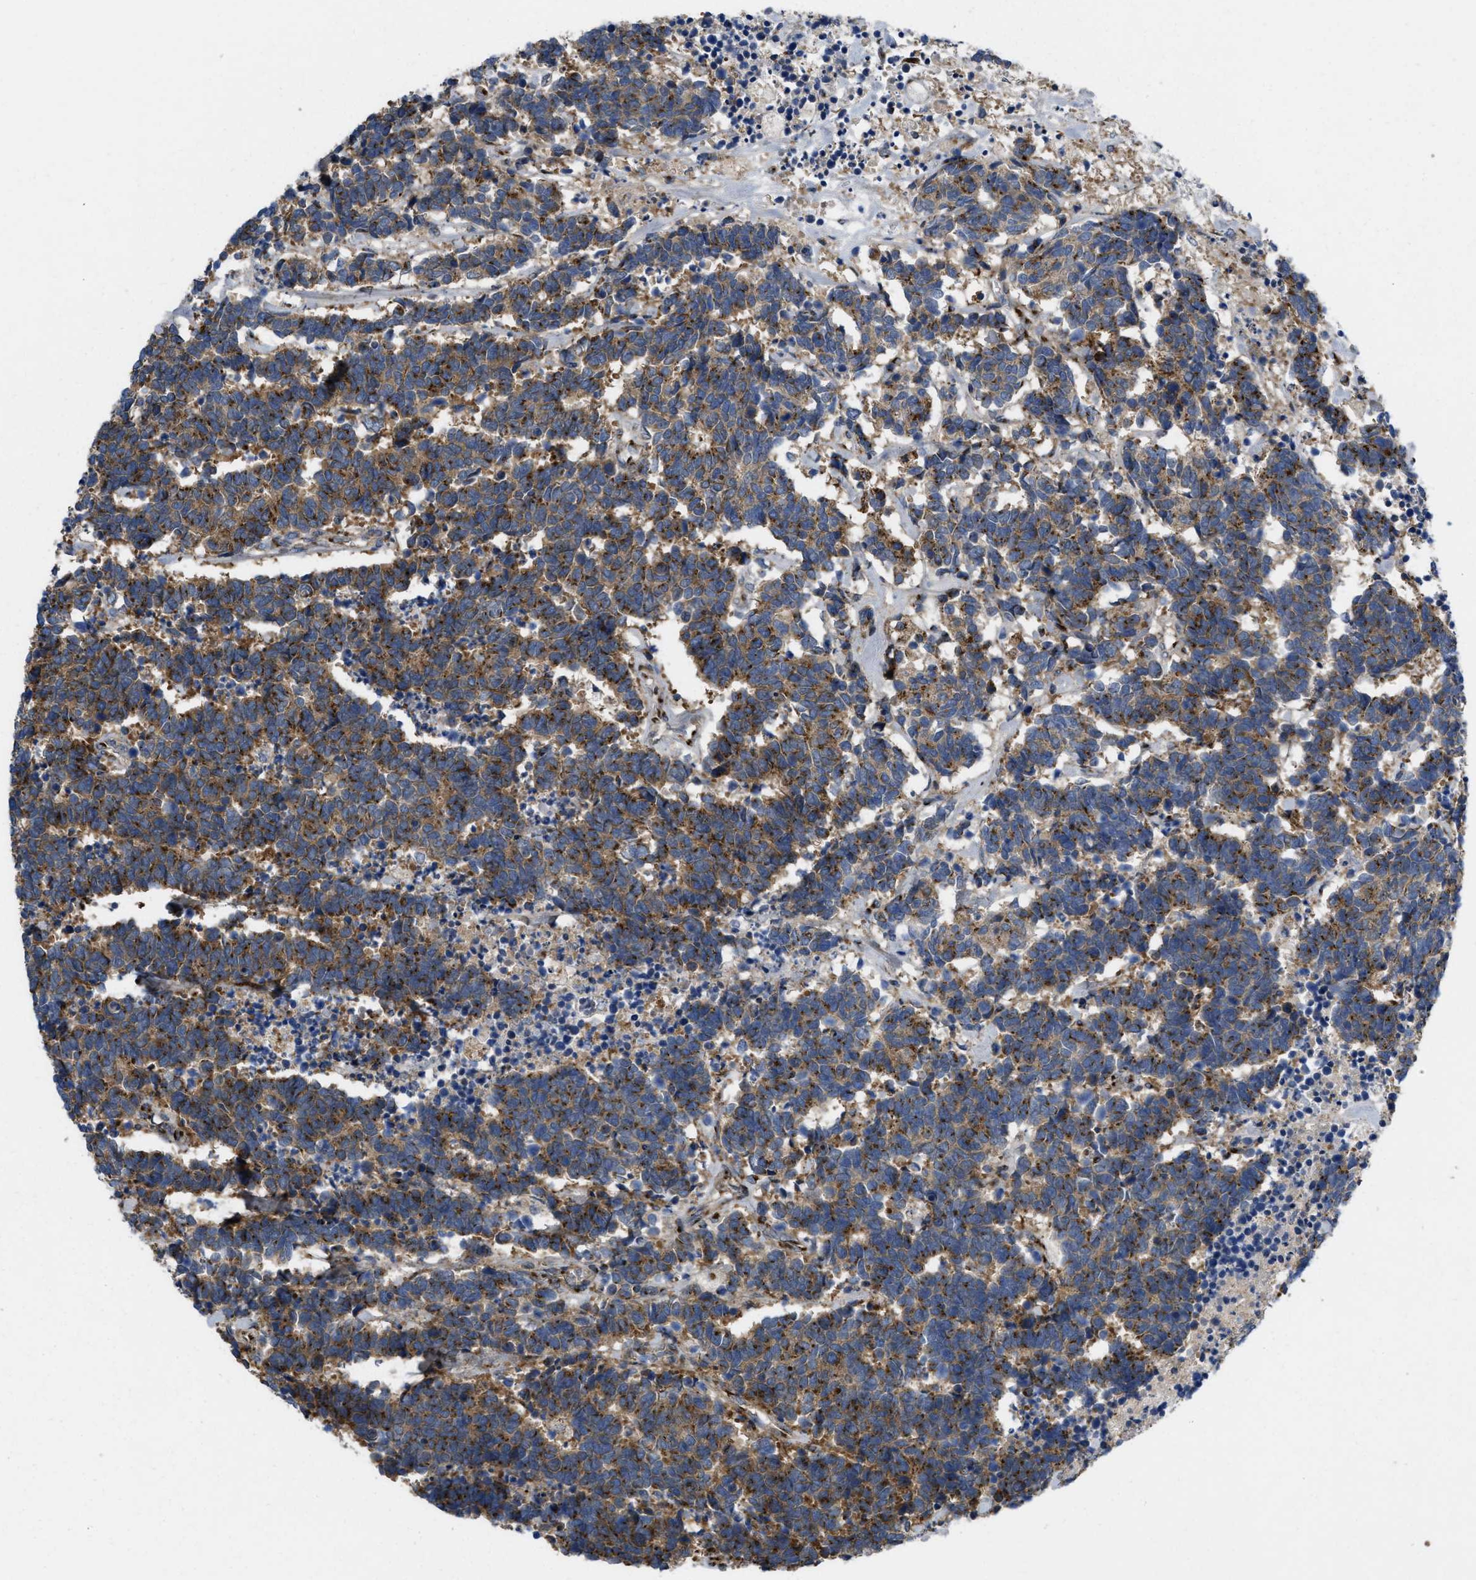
{"staining": {"intensity": "moderate", "quantity": "25%-75%", "location": "cytoplasmic/membranous"}, "tissue": "carcinoid", "cell_type": "Tumor cells", "image_type": "cancer", "snomed": [{"axis": "morphology", "description": "Carcinoma, NOS"}, {"axis": "morphology", "description": "Carcinoid, malignant, NOS"}, {"axis": "topography", "description": "Urinary bladder"}], "caption": "Carcinoma was stained to show a protein in brown. There is medium levels of moderate cytoplasmic/membranous staining in approximately 25%-75% of tumor cells.", "gene": "ZNF70", "patient": {"sex": "male", "age": 57}}